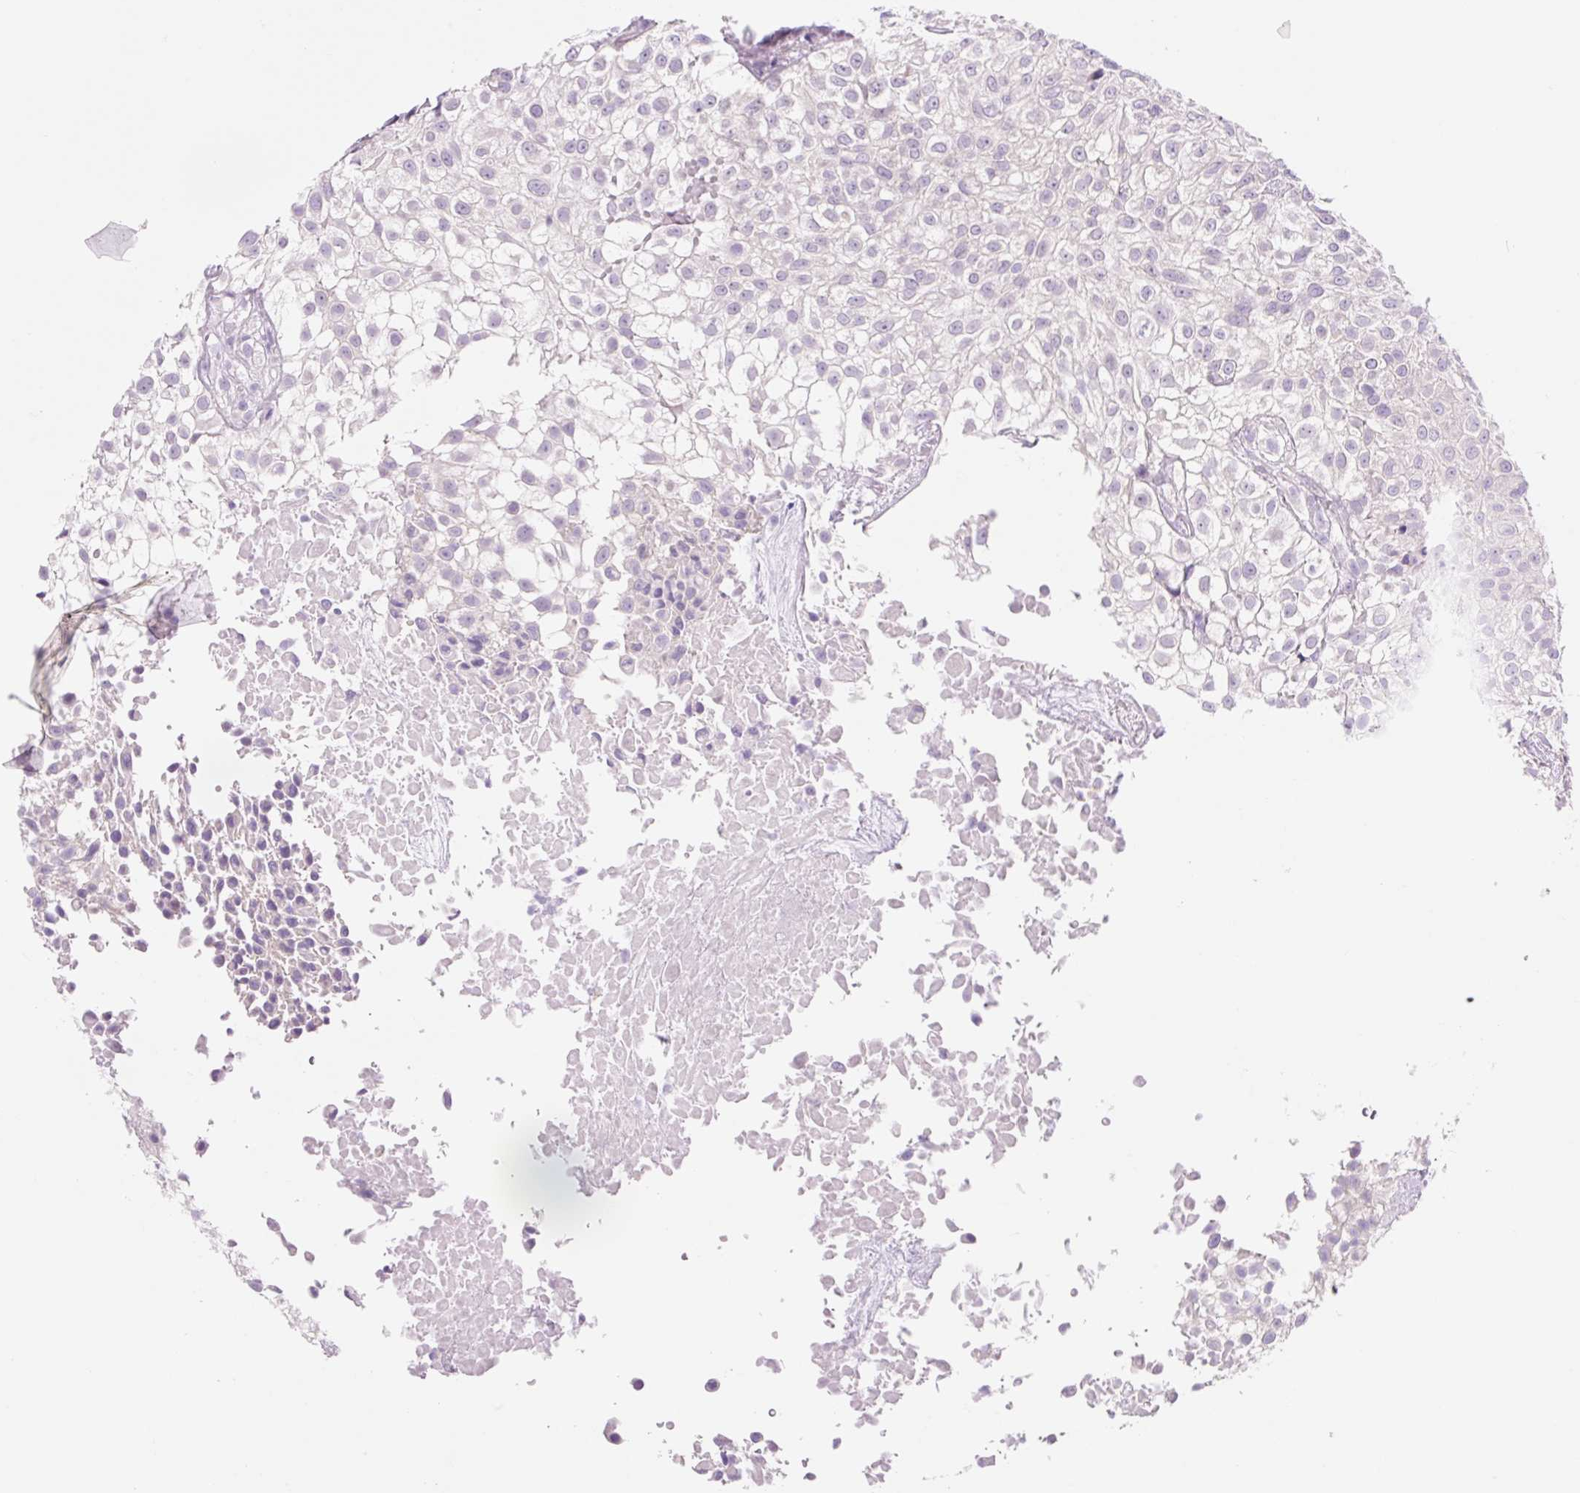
{"staining": {"intensity": "negative", "quantity": "none", "location": "none"}, "tissue": "urothelial cancer", "cell_type": "Tumor cells", "image_type": "cancer", "snomed": [{"axis": "morphology", "description": "Urothelial carcinoma, High grade"}, {"axis": "topography", "description": "Urinary bladder"}], "caption": "IHC of human urothelial carcinoma (high-grade) displays no staining in tumor cells.", "gene": "CELF6", "patient": {"sex": "male", "age": 56}}